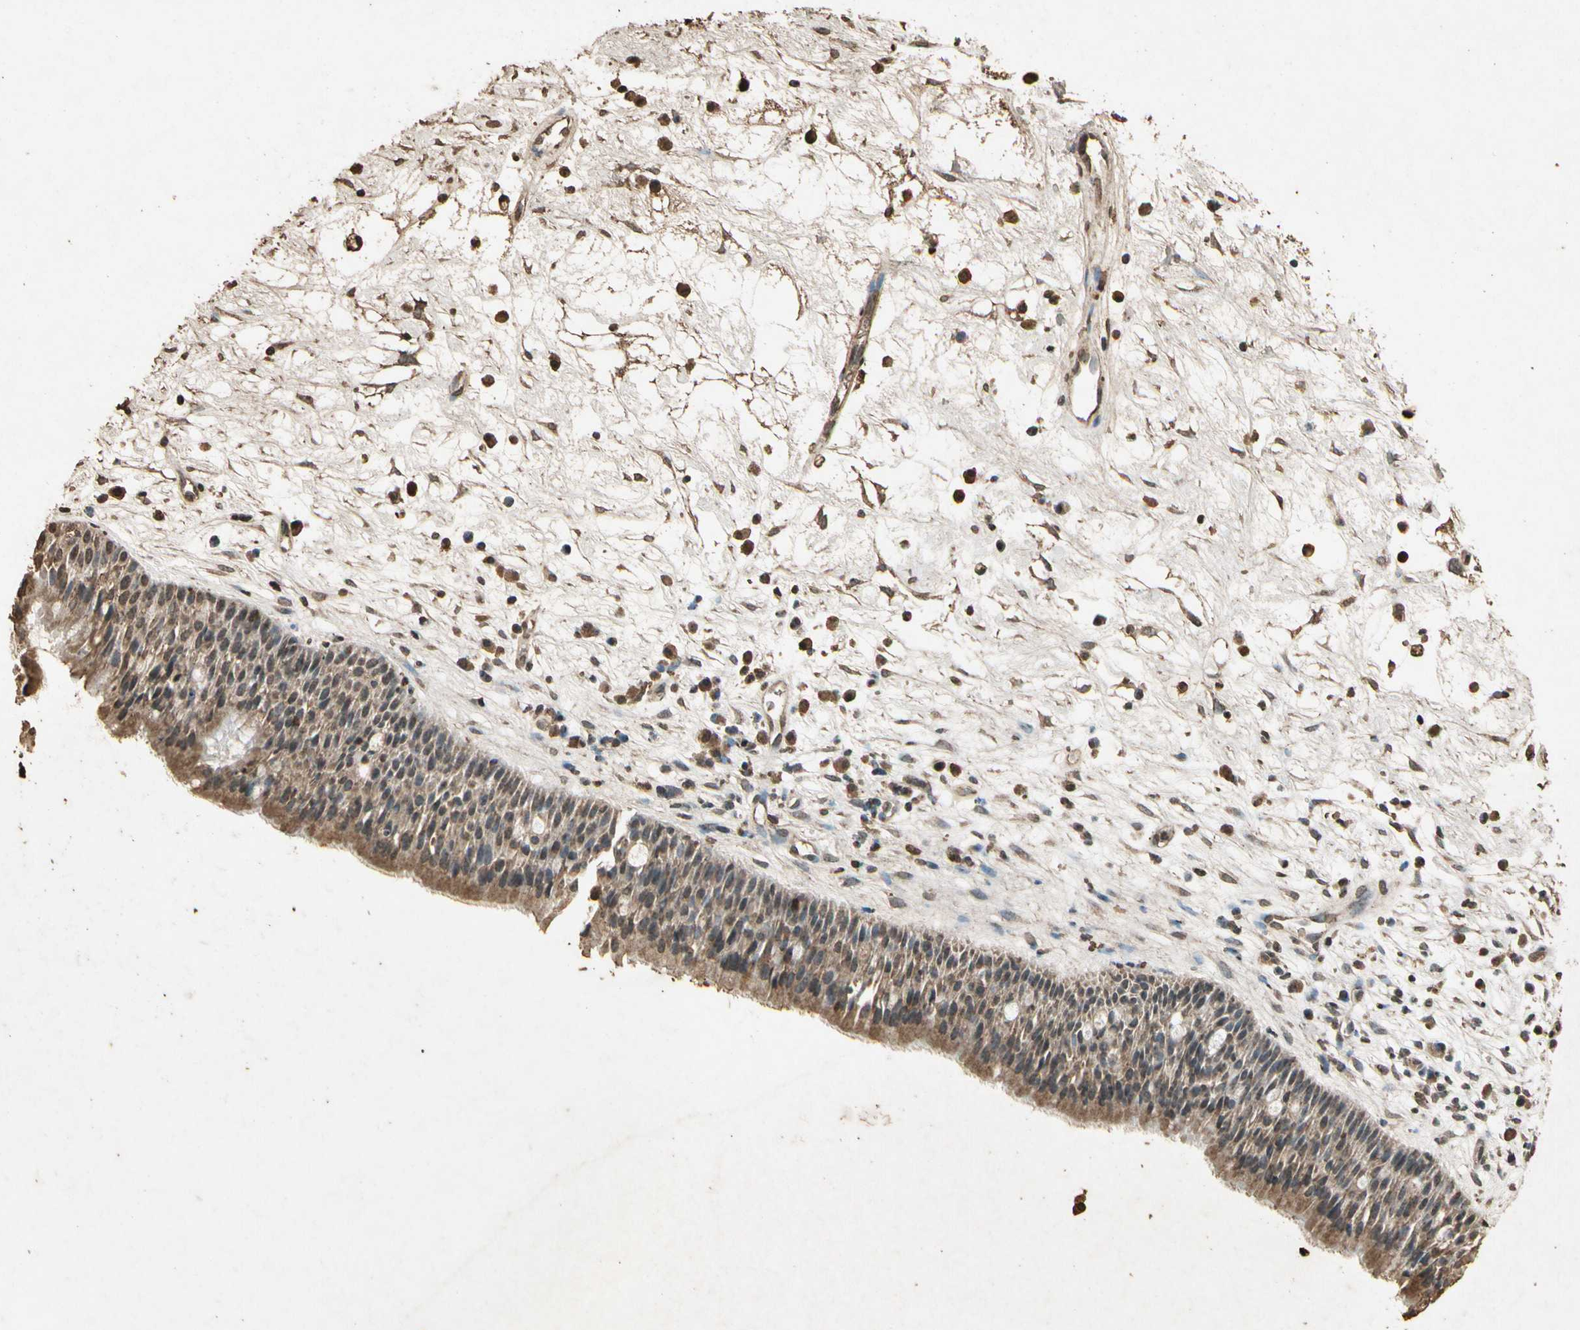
{"staining": {"intensity": "moderate", "quantity": "25%-75%", "location": "cytoplasmic/membranous"}, "tissue": "nasopharynx", "cell_type": "Respiratory epithelial cells", "image_type": "normal", "snomed": [{"axis": "morphology", "description": "Normal tissue, NOS"}, {"axis": "topography", "description": "Nasopharynx"}], "caption": "Protein staining of normal nasopharynx displays moderate cytoplasmic/membranous expression in about 25%-75% of respiratory epithelial cells.", "gene": "GC", "patient": {"sex": "male", "age": 13}}